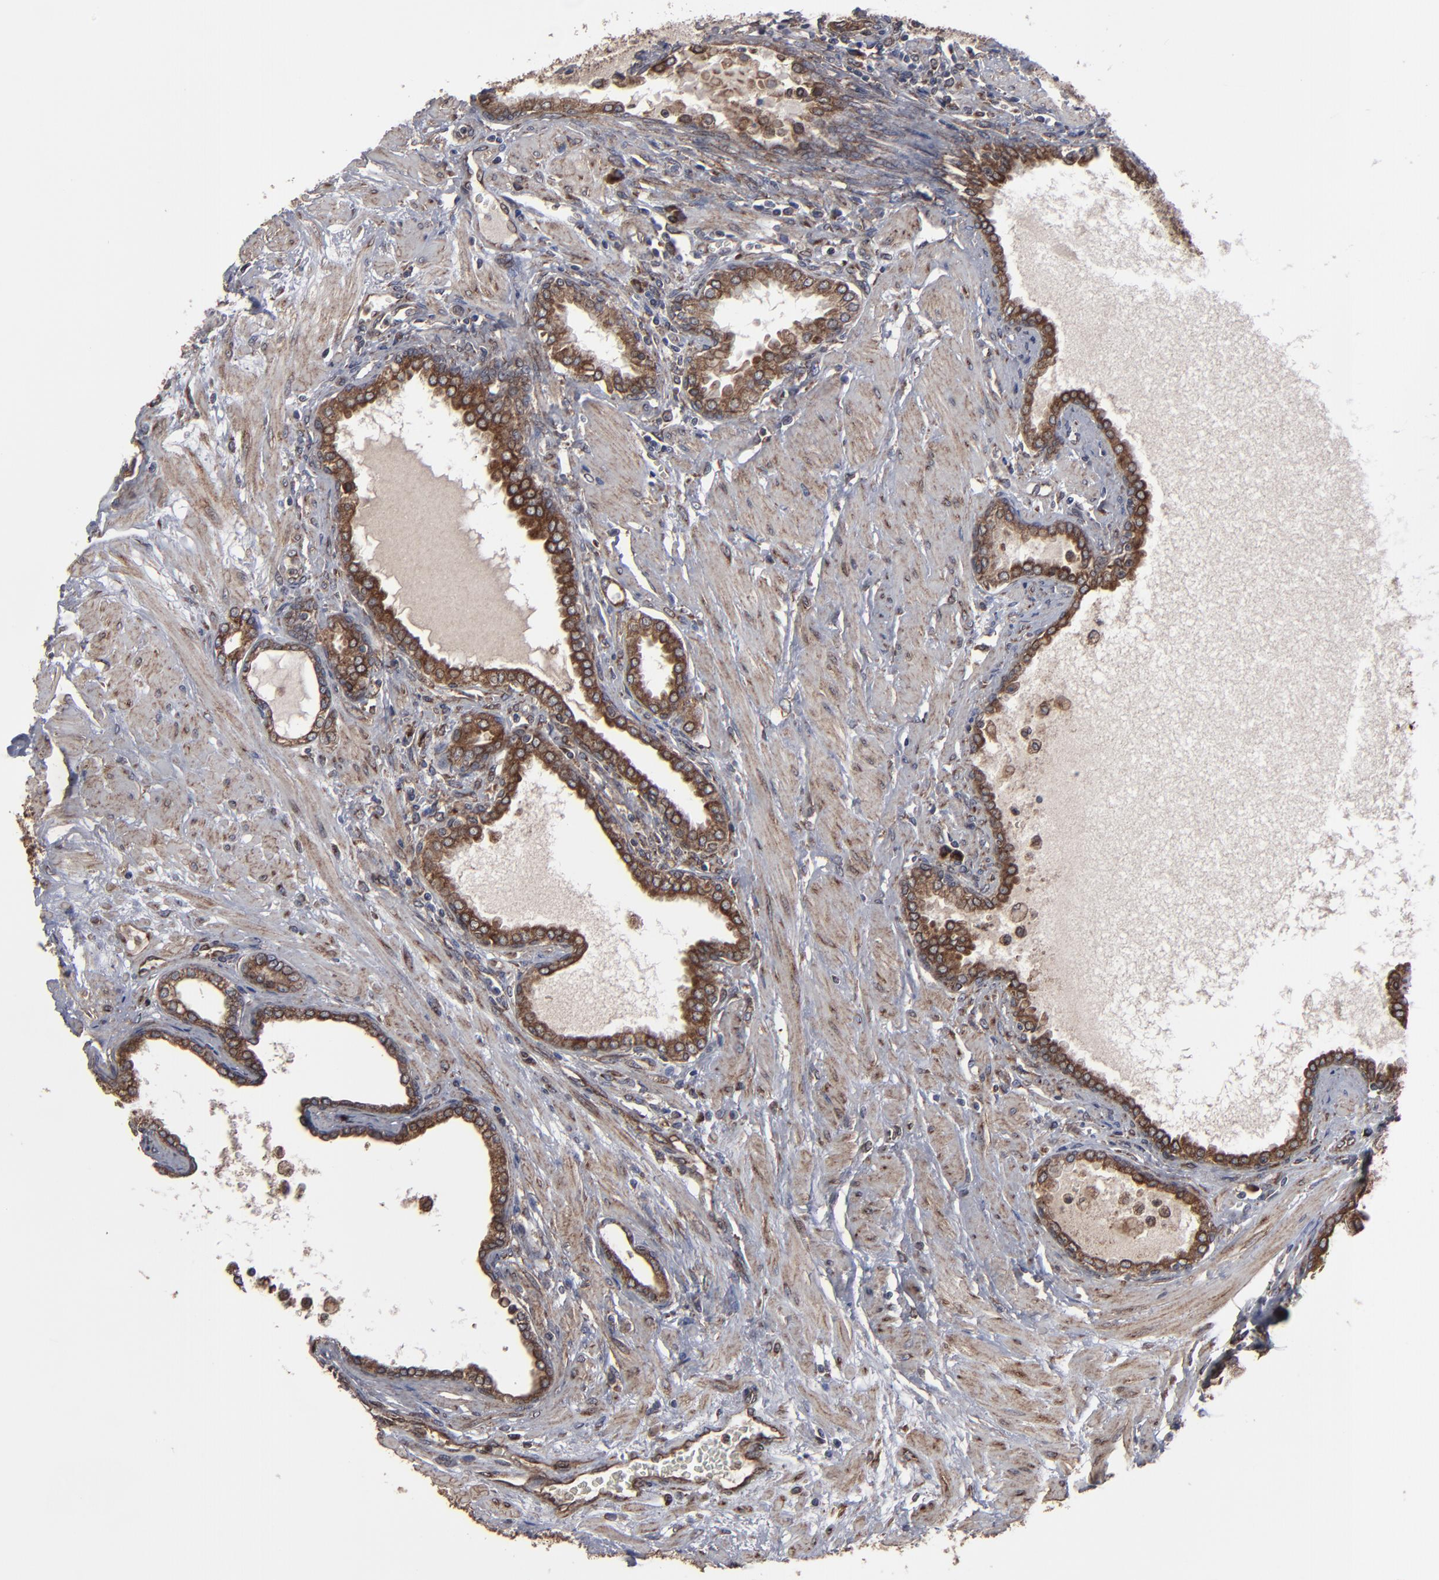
{"staining": {"intensity": "moderate", "quantity": ">75%", "location": "cytoplasmic/membranous"}, "tissue": "prostate", "cell_type": "Glandular cells", "image_type": "normal", "snomed": [{"axis": "morphology", "description": "Normal tissue, NOS"}, {"axis": "topography", "description": "Prostate"}], "caption": "Benign prostate demonstrates moderate cytoplasmic/membranous positivity in approximately >75% of glandular cells, visualized by immunohistochemistry. (IHC, brightfield microscopy, high magnification).", "gene": "CNIH1", "patient": {"sex": "male", "age": 64}}